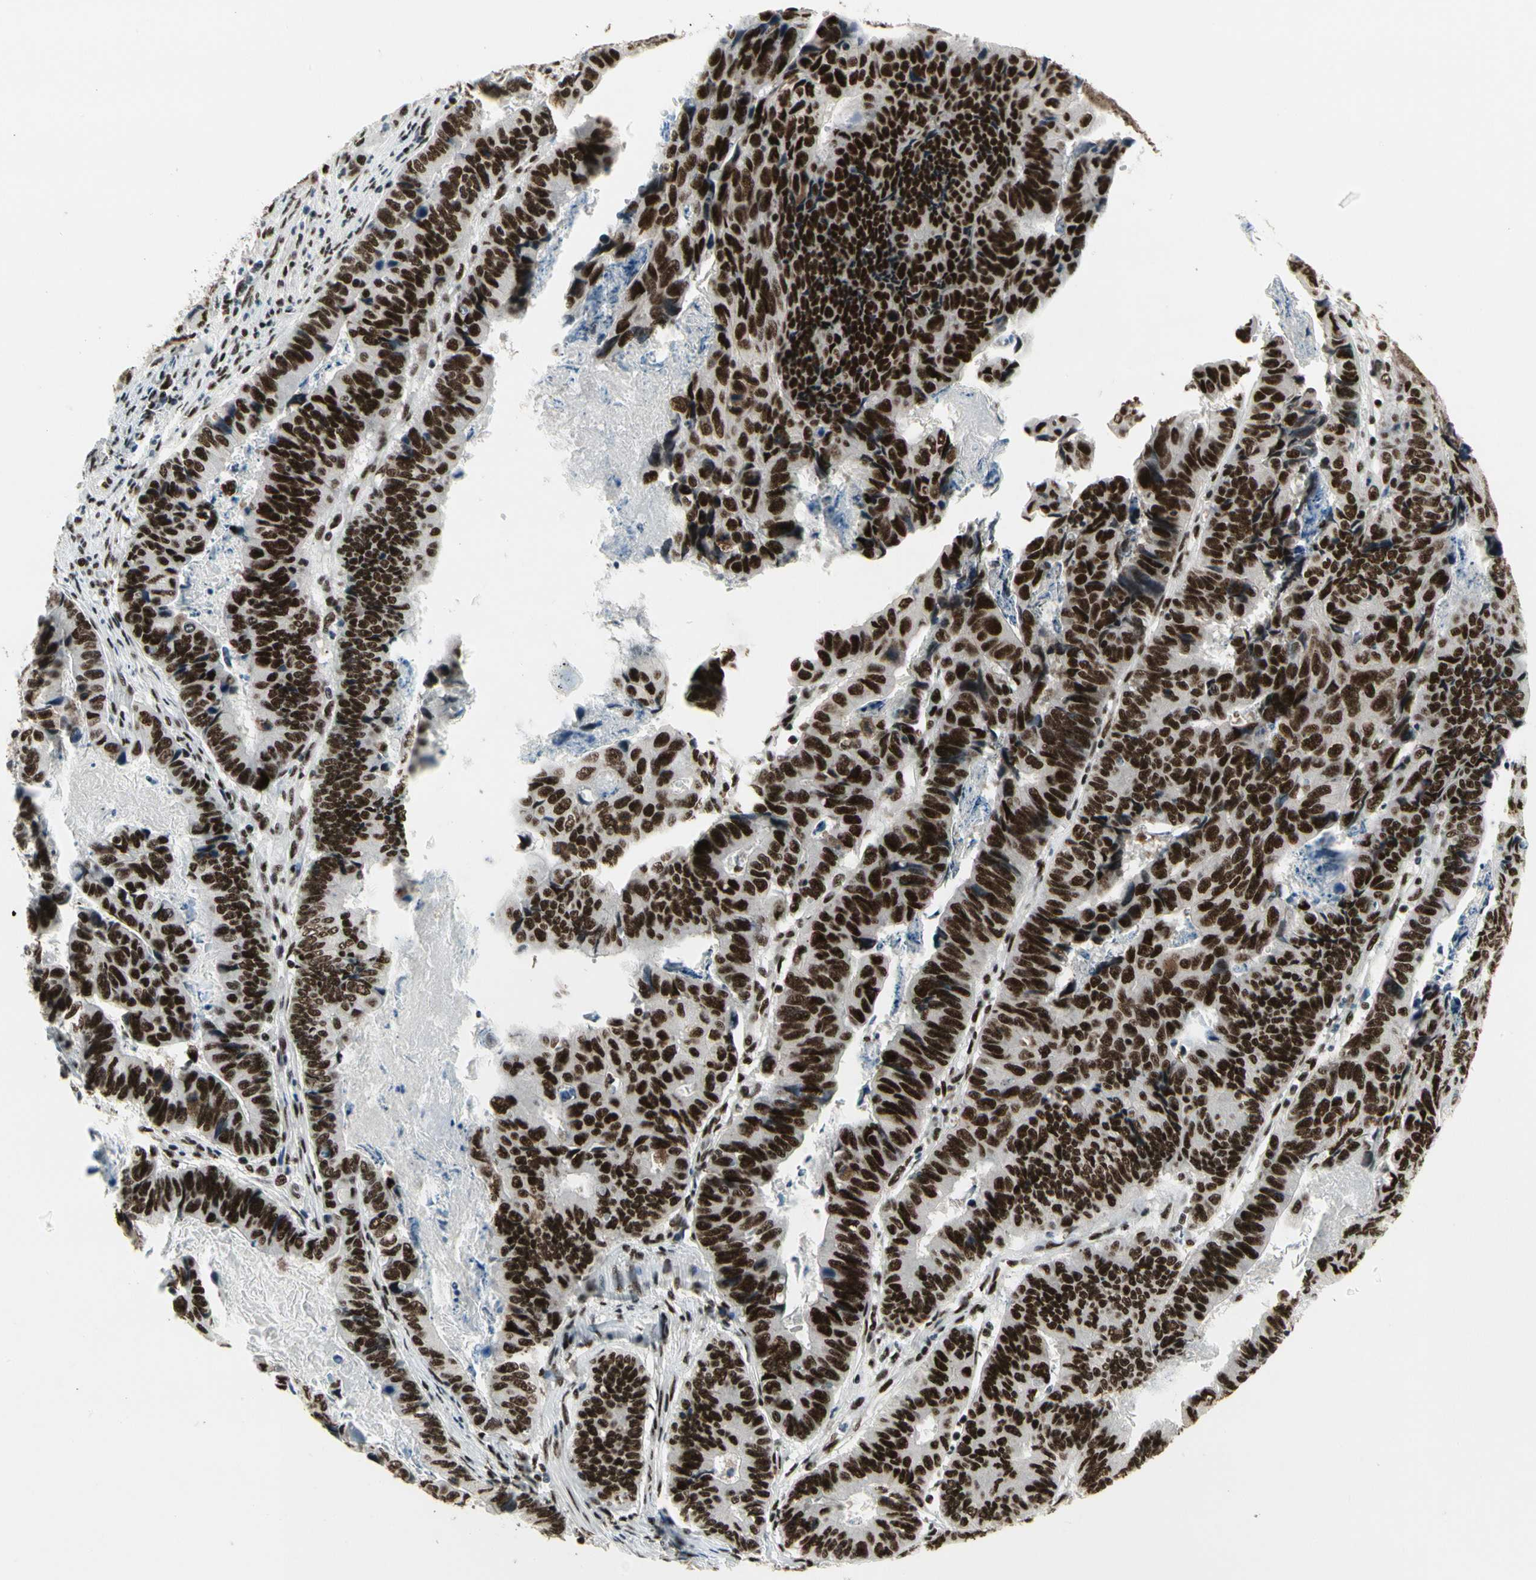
{"staining": {"intensity": "strong", "quantity": ">75%", "location": "nuclear"}, "tissue": "stomach cancer", "cell_type": "Tumor cells", "image_type": "cancer", "snomed": [{"axis": "morphology", "description": "Adenocarcinoma, NOS"}, {"axis": "topography", "description": "Stomach, lower"}], "caption": "Protein analysis of stomach adenocarcinoma tissue reveals strong nuclear expression in approximately >75% of tumor cells.", "gene": "SRSF11", "patient": {"sex": "male", "age": 77}}